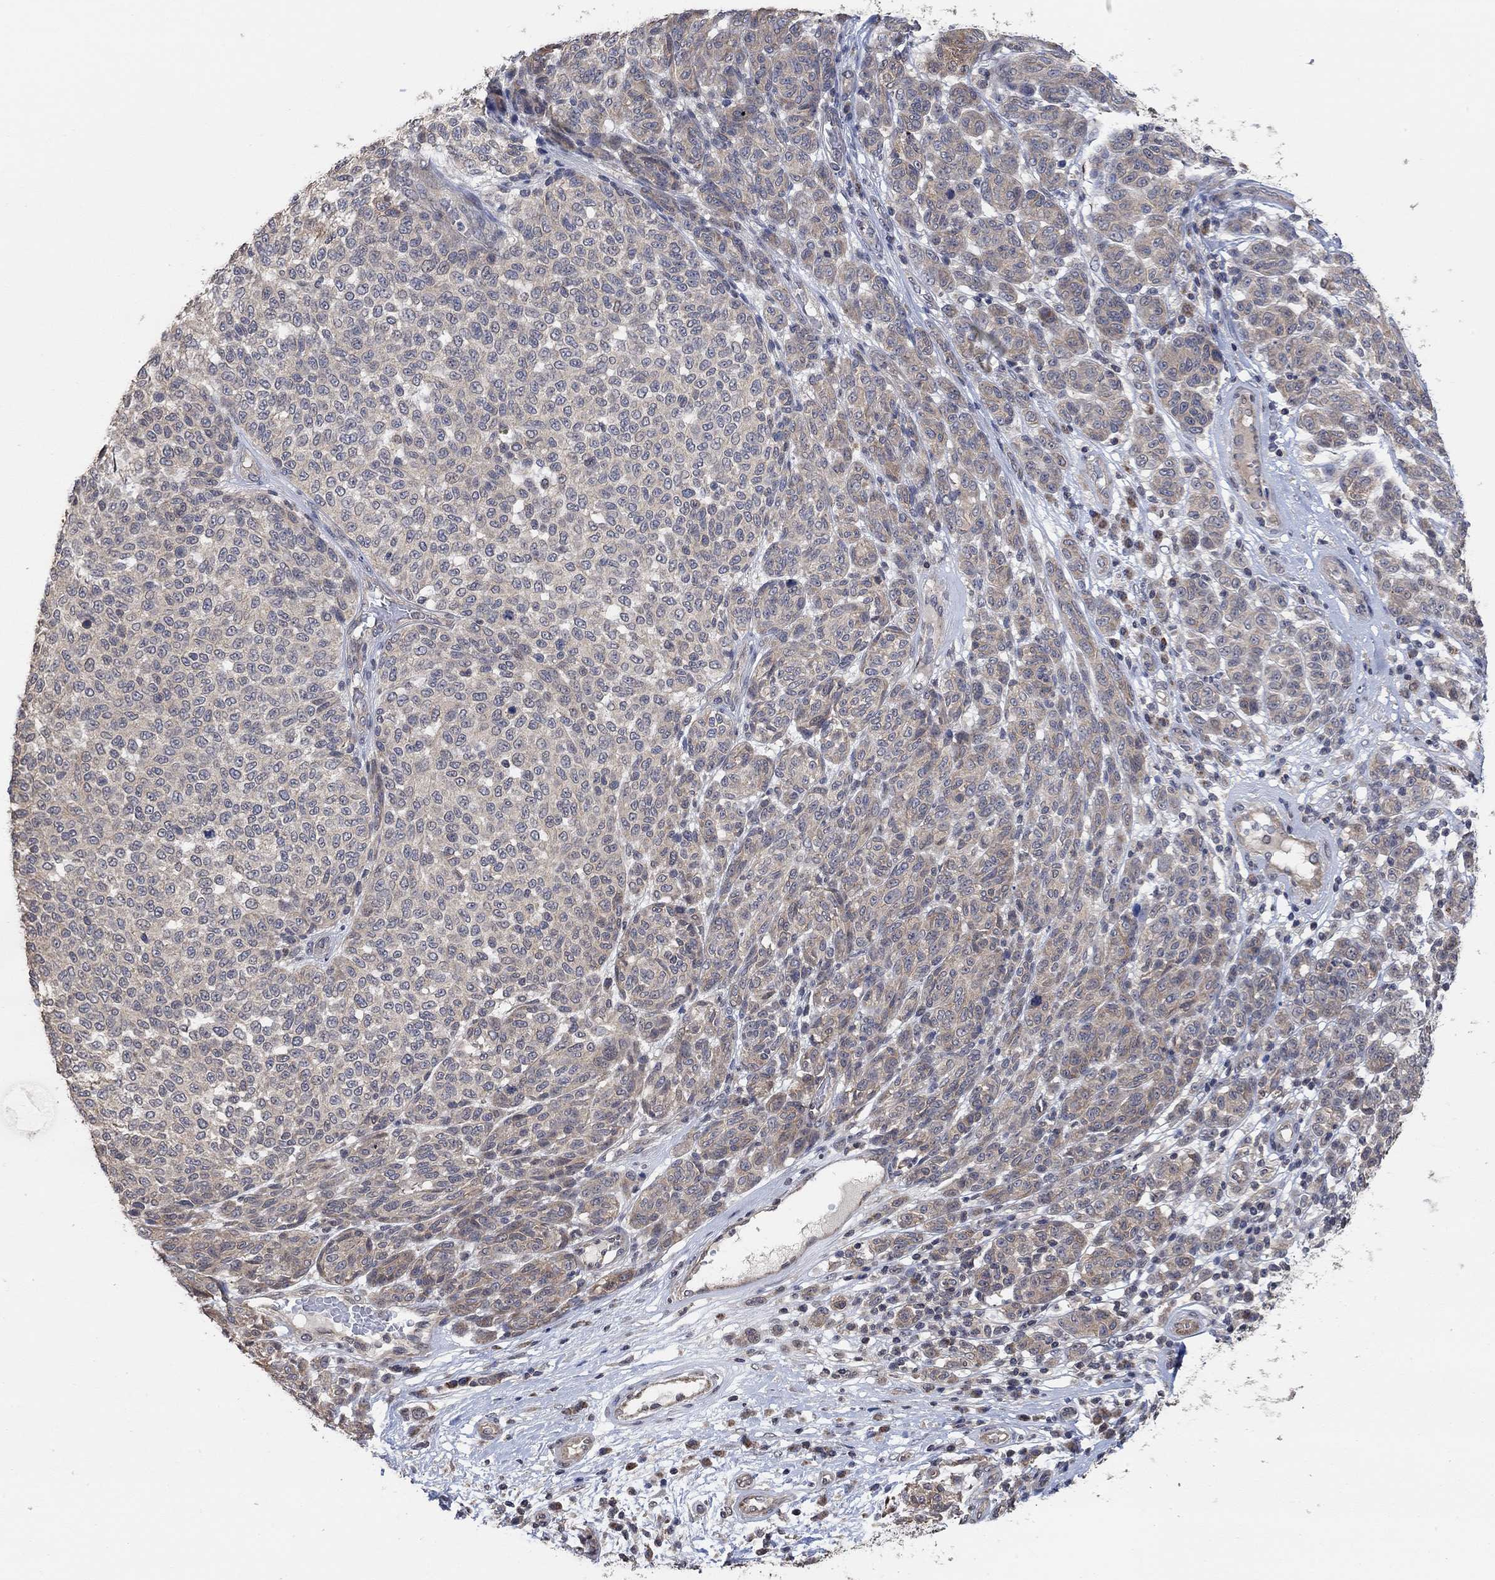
{"staining": {"intensity": "weak", "quantity": "25%-75%", "location": "cytoplasmic/membranous"}, "tissue": "melanoma", "cell_type": "Tumor cells", "image_type": "cancer", "snomed": [{"axis": "morphology", "description": "Malignant melanoma, NOS"}, {"axis": "topography", "description": "Skin"}], "caption": "IHC photomicrograph of melanoma stained for a protein (brown), which reveals low levels of weak cytoplasmic/membranous positivity in about 25%-75% of tumor cells.", "gene": "UNC5B", "patient": {"sex": "male", "age": 59}}